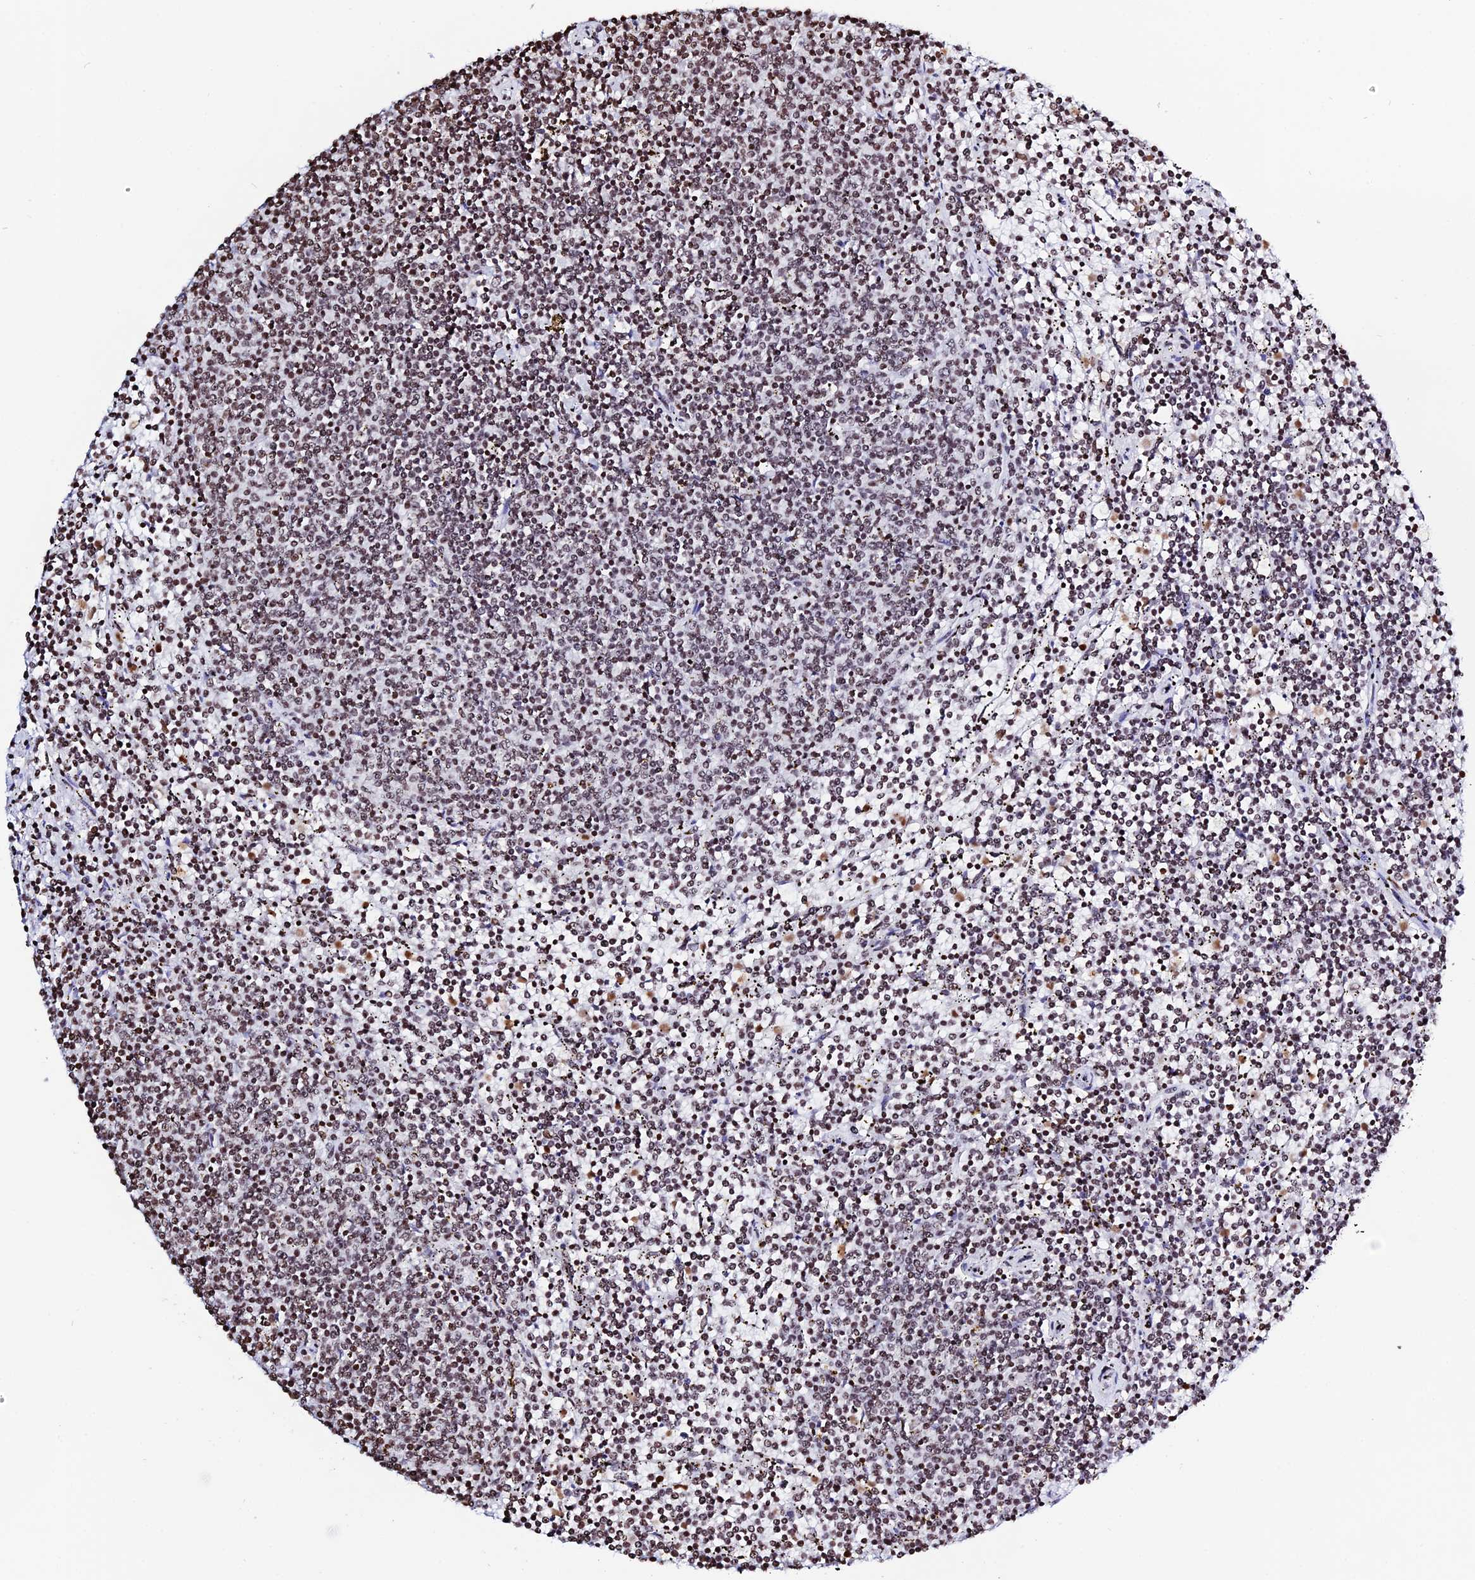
{"staining": {"intensity": "moderate", "quantity": ">75%", "location": "nuclear"}, "tissue": "lymphoma", "cell_type": "Tumor cells", "image_type": "cancer", "snomed": [{"axis": "morphology", "description": "Malignant lymphoma, non-Hodgkin's type, Low grade"}, {"axis": "topography", "description": "Spleen"}], "caption": "Brown immunohistochemical staining in low-grade malignant lymphoma, non-Hodgkin's type displays moderate nuclear staining in approximately >75% of tumor cells.", "gene": "MACROH2A2", "patient": {"sex": "female", "age": 50}}